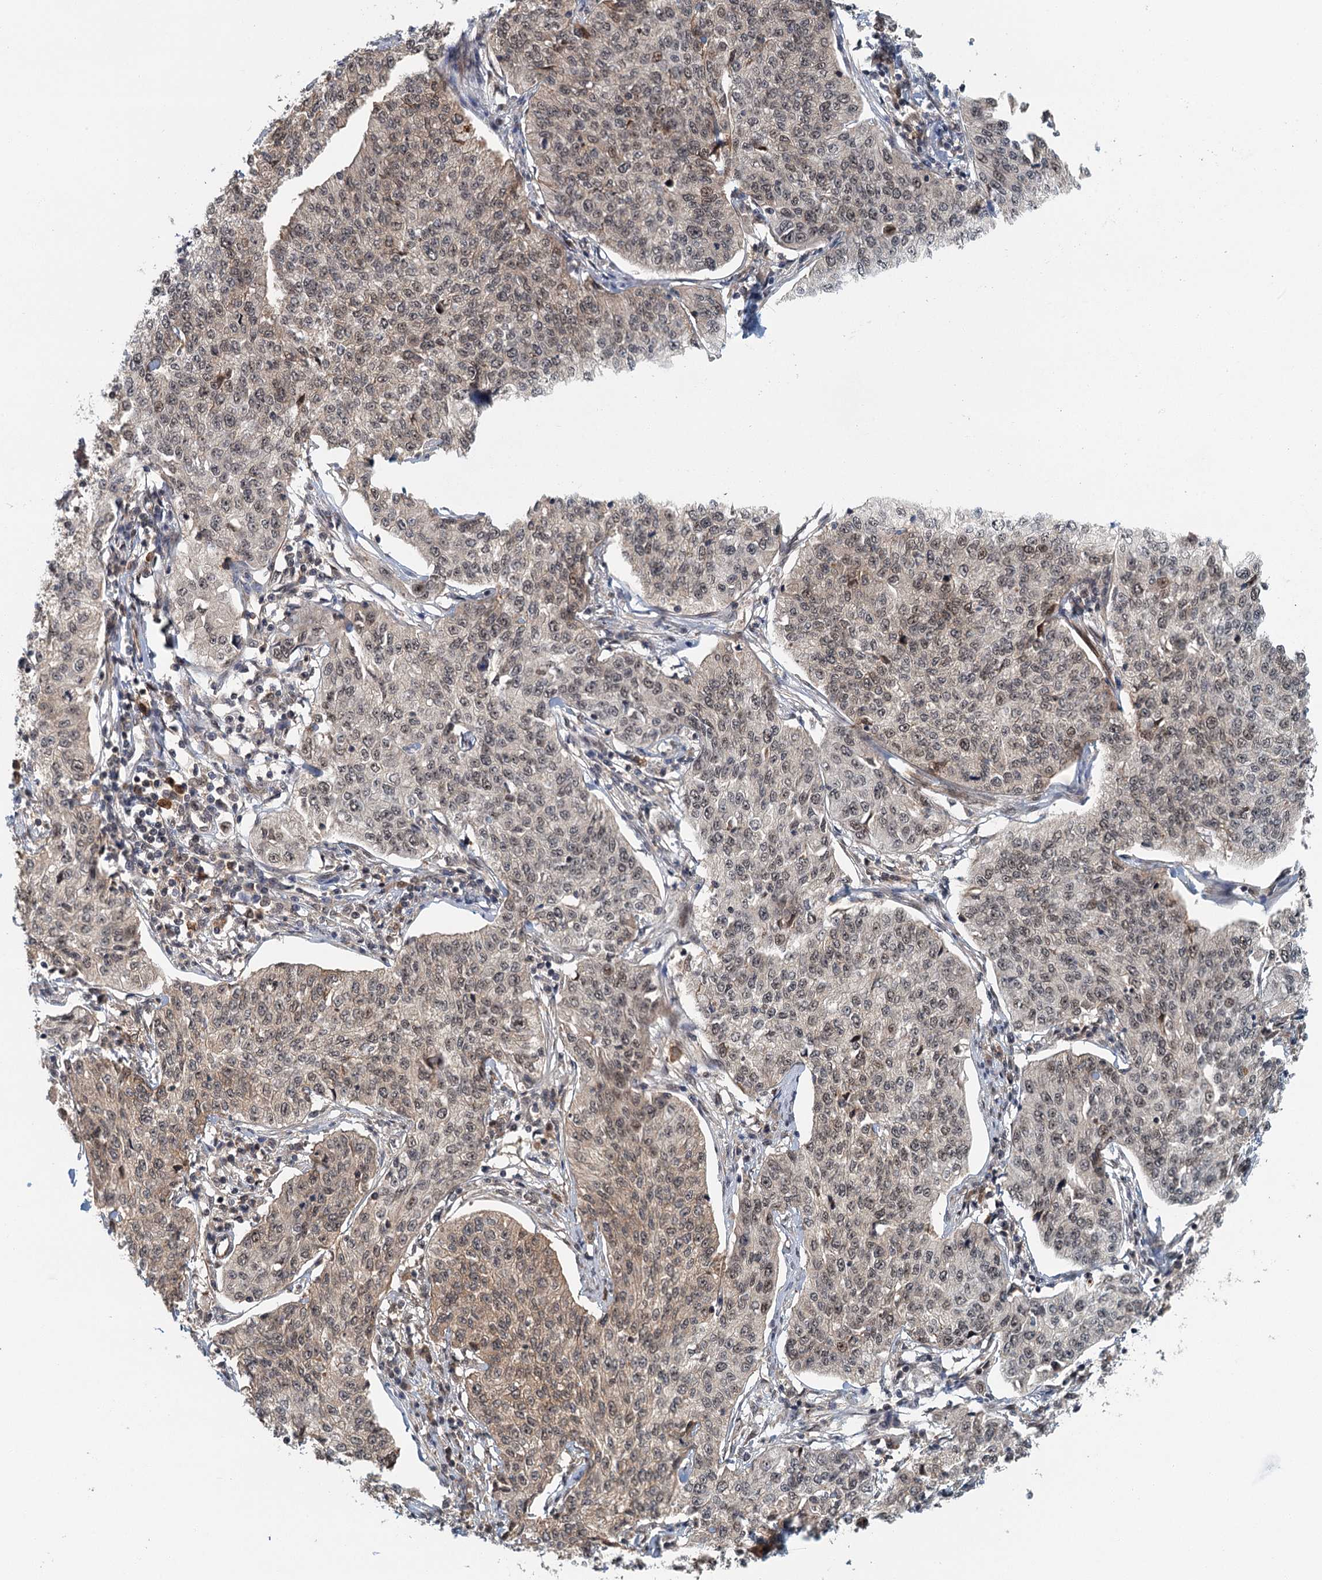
{"staining": {"intensity": "weak", "quantity": ">75%", "location": "cytoplasmic/membranous,nuclear"}, "tissue": "cervical cancer", "cell_type": "Tumor cells", "image_type": "cancer", "snomed": [{"axis": "morphology", "description": "Squamous cell carcinoma, NOS"}, {"axis": "topography", "description": "Cervix"}], "caption": "Immunohistochemistry micrograph of human cervical cancer stained for a protein (brown), which displays low levels of weak cytoplasmic/membranous and nuclear expression in approximately >75% of tumor cells.", "gene": "TAS2R42", "patient": {"sex": "female", "age": 35}}